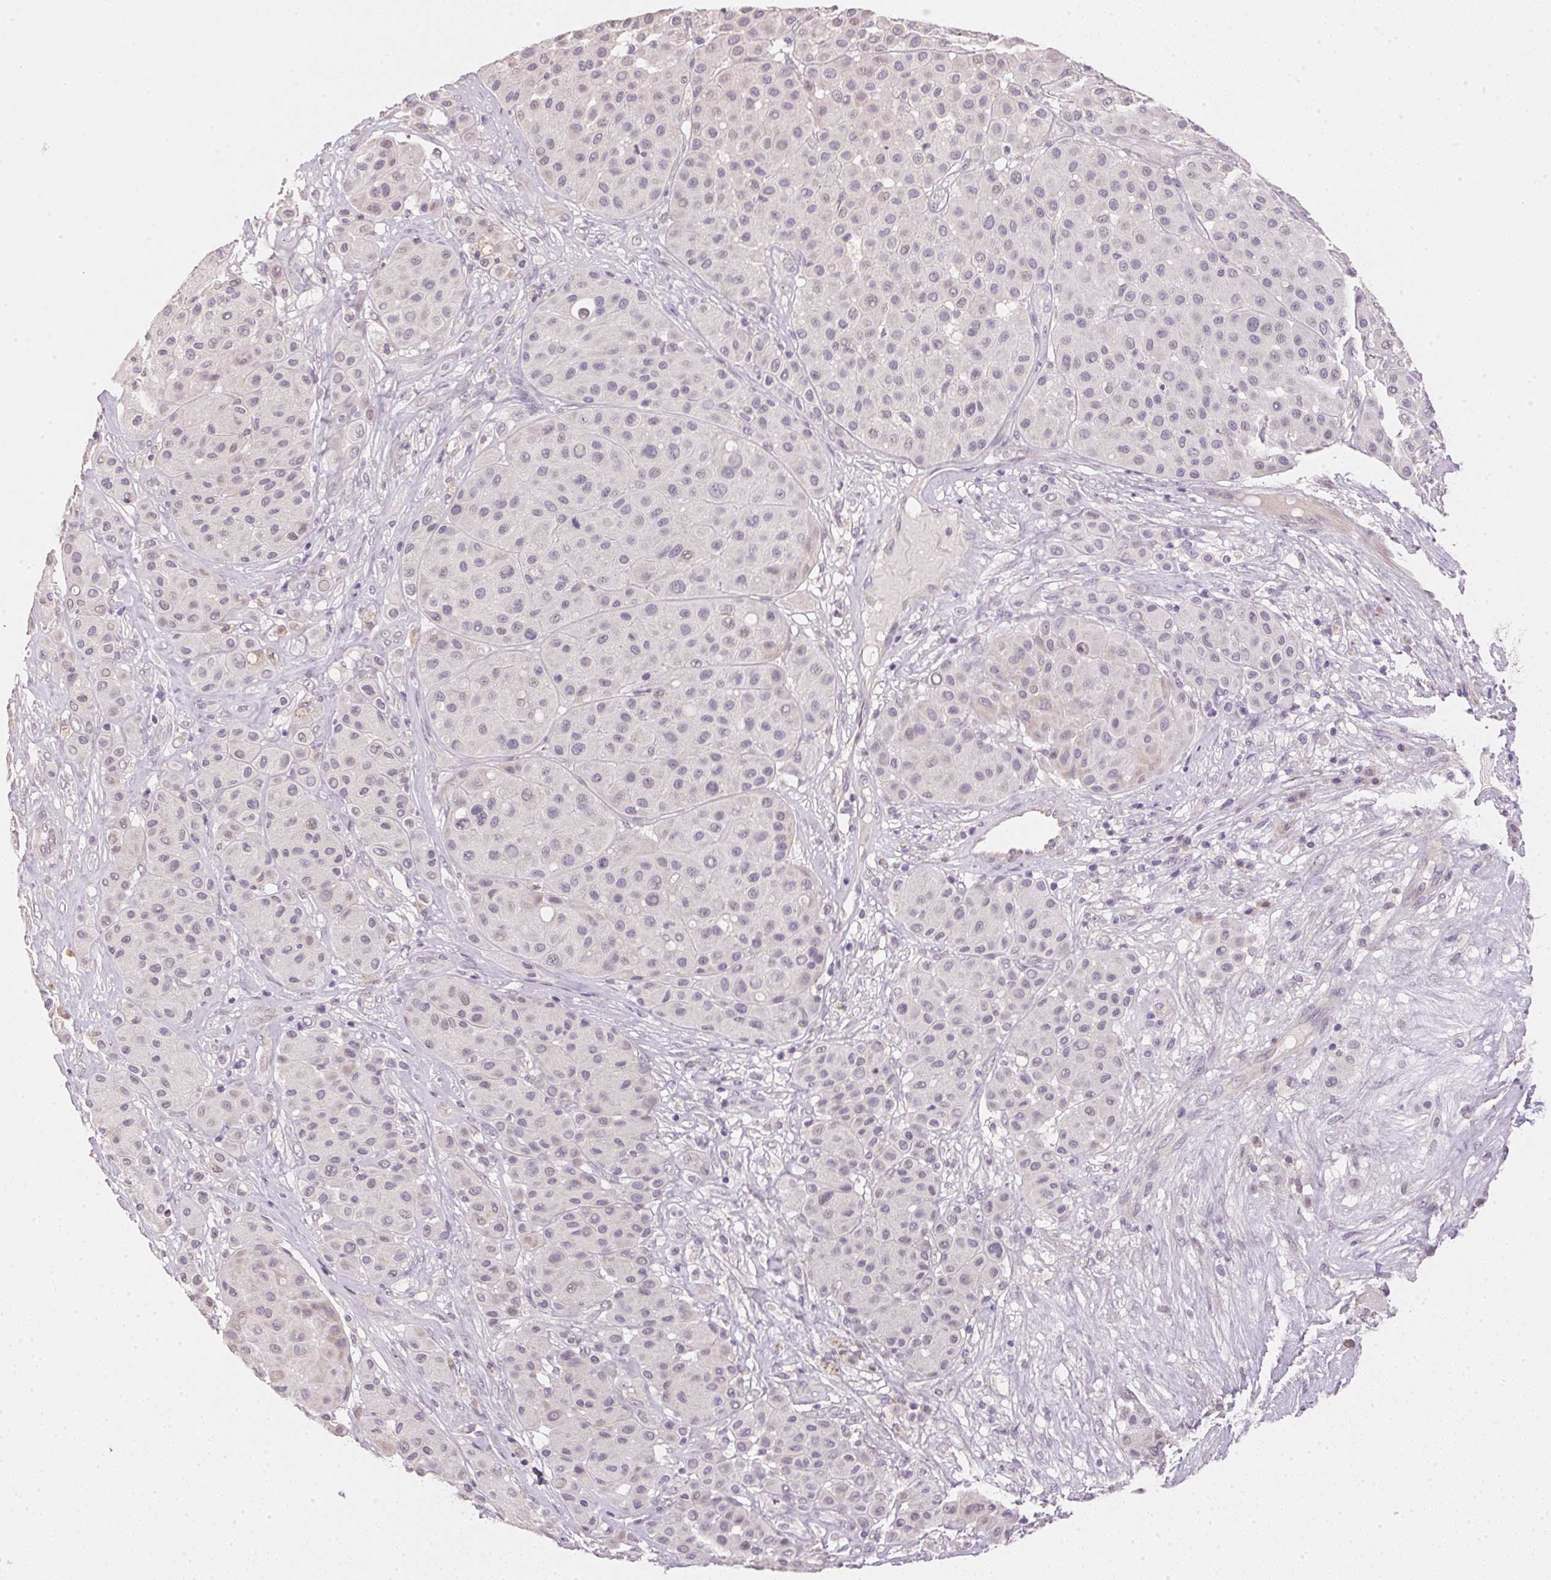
{"staining": {"intensity": "negative", "quantity": "none", "location": "none"}, "tissue": "melanoma", "cell_type": "Tumor cells", "image_type": "cancer", "snomed": [{"axis": "morphology", "description": "Malignant melanoma, Metastatic site"}, {"axis": "topography", "description": "Smooth muscle"}], "caption": "DAB immunohistochemical staining of human melanoma exhibits no significant staining in tumor cells. (DAB (3,3'-diaminobenzidine) immunohistochemistry, high magnification).", "gene": "DHCR24", "patient": {"sex": "male", "age": 41}}